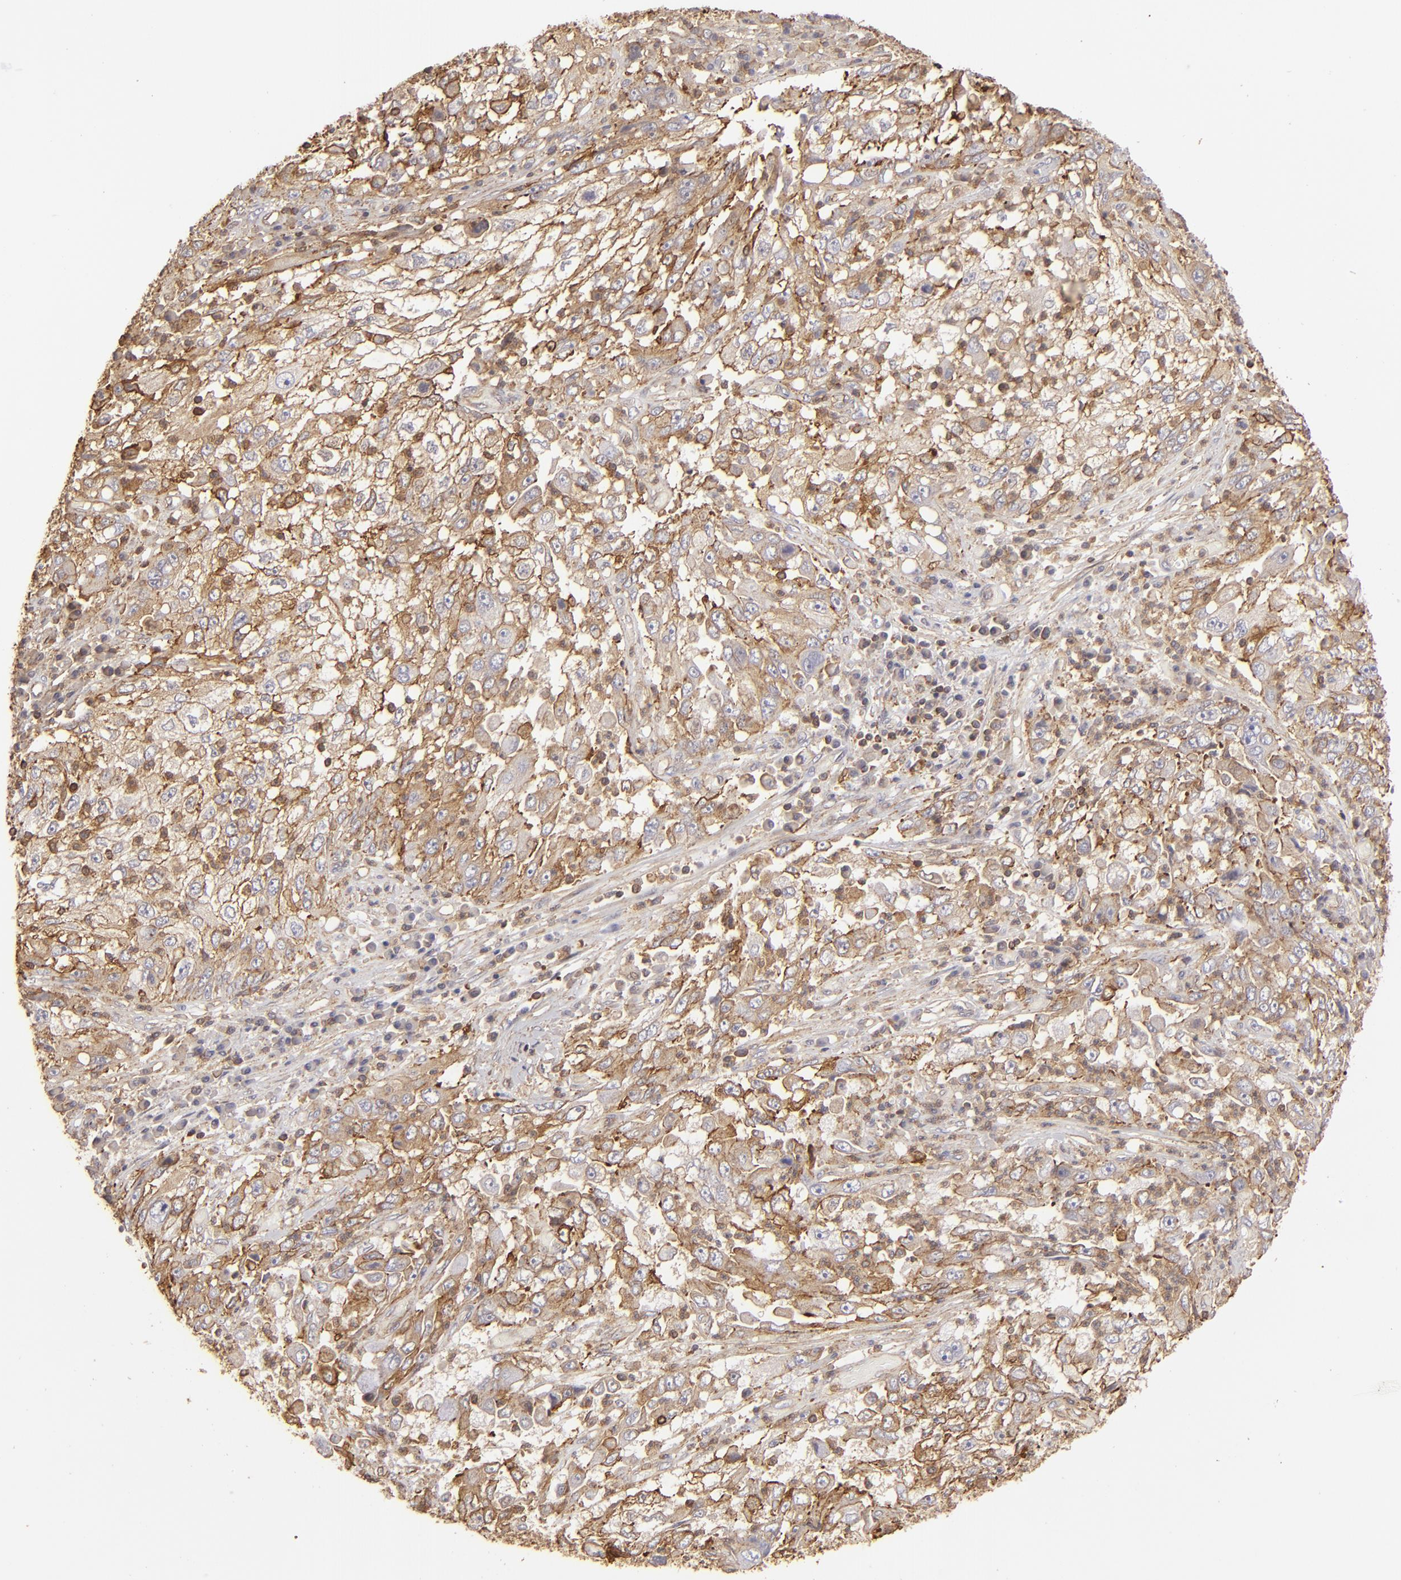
{"staining": {"intensity": "moderate", "quantity": ">75%", "location": "cytoplasmic/membranous"}, "tissue": "cervical cancer", "cell_type": "Tumor cells", "image_type": "cancer", "snomed": [{"axis": "morphology", "description": "Squamous cell carcinoma, NOS"}, {"axis": "topography", "description": "Cervix"}], "caption": "A medium amount of moderate cytoplasmic/membranous staining is present in about >75% of tumor cells in cervical cancer tissue.", "gene": "ACTB", "patient": {"sex": "female", "age": 36}}